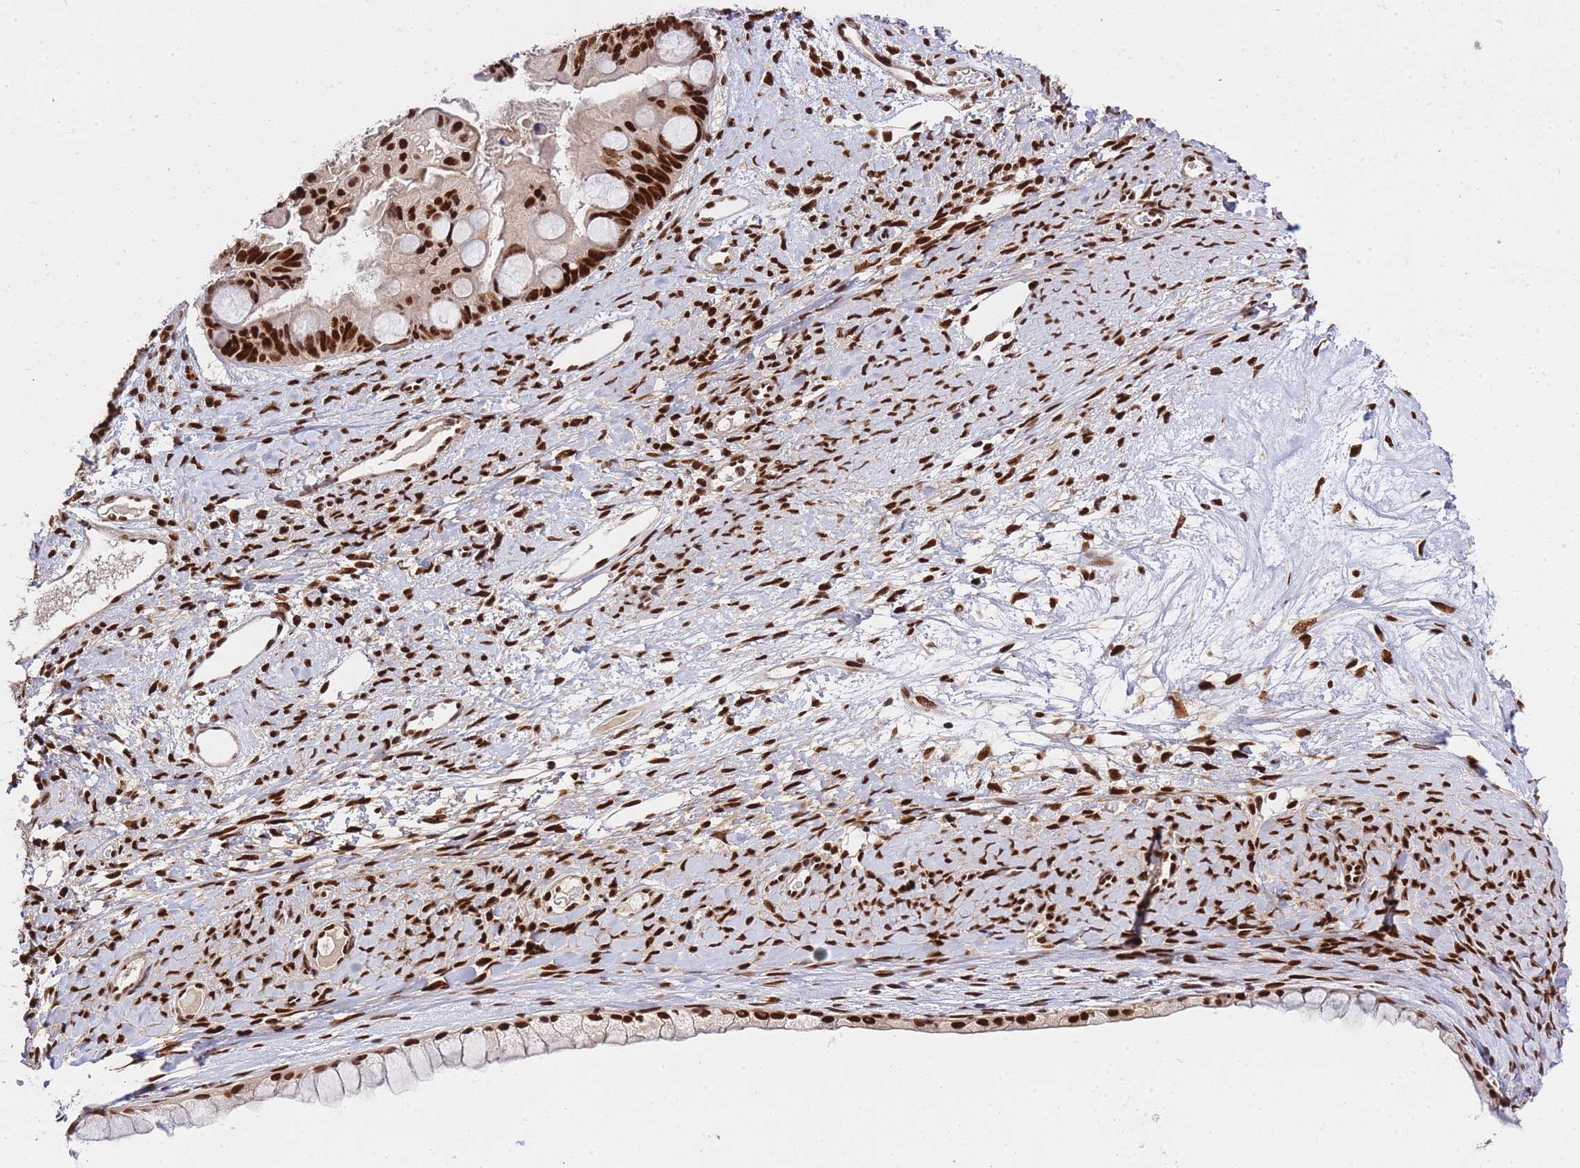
{"staining": {"intensity": "strong", "quantity": ">75%", "location": "nuclear"}, "tissue": "ovarian cancer", "cell_type": "Tumor cells", "image_type": "cancer", "snomed": [{"axis": "morphology", "description": "Cystadenocarcinoma, mucinous, NOS"}, {"axis": "topography", "description": "Ovary"}], "caption": "Immunohistochemistry micrograph of ovarian mucinous cystadenocarcinoma stained for a protein (brown), which exhibits high levels of strong nuclear staining in approximately >75% of tumor cells.", "gene": "PRKDC", "patient": {"sex": "female", "age": 61}}